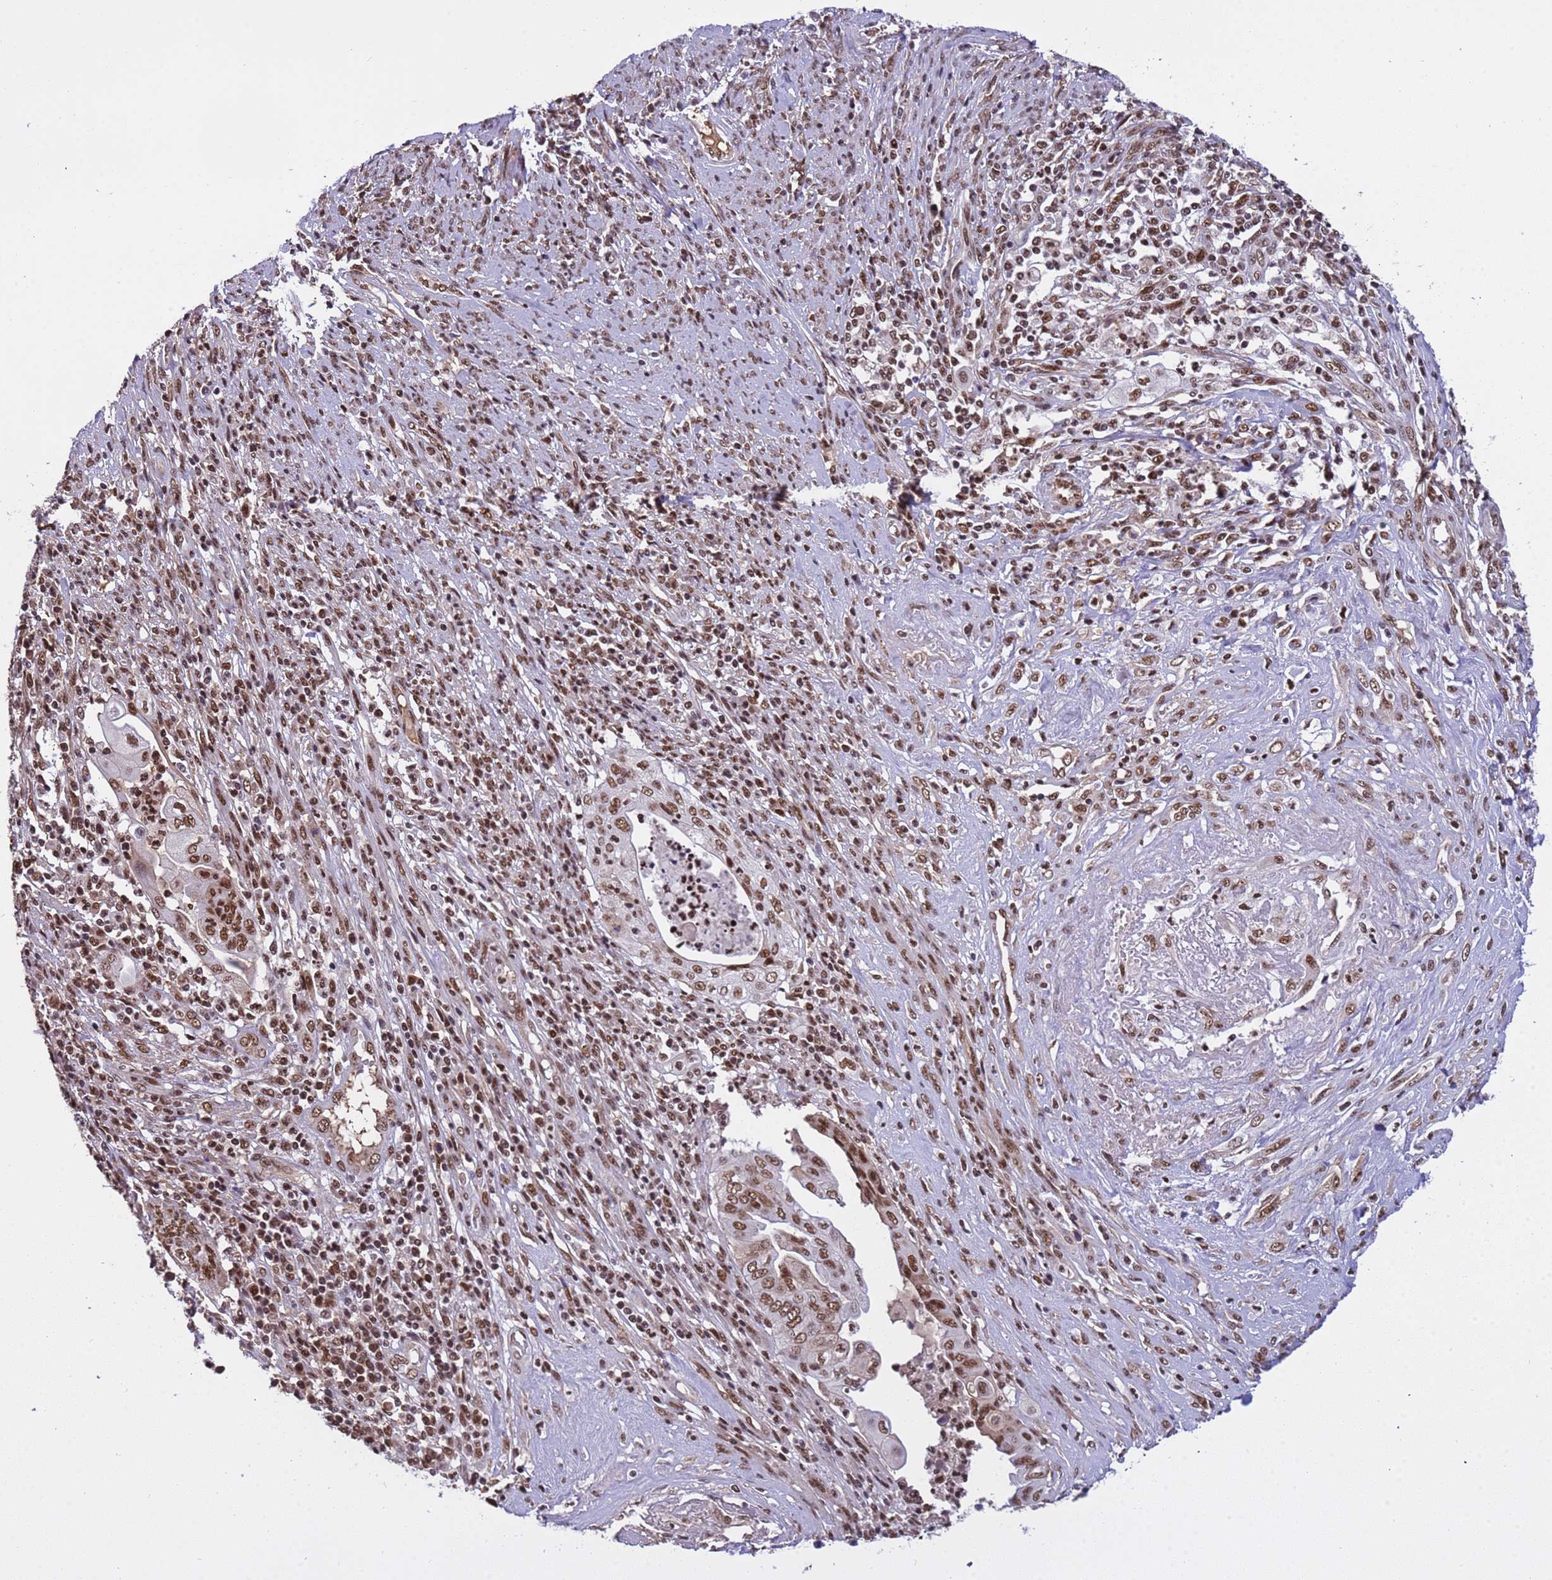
{"staining": {"intensity": "moderate", "quantity": ">75%", "location": "nuclear"}, "tissue": "endometrial cancer", "cell_type": "Tumor cells", "image_type": "cancer", "snomed": [{"axis": "morphology", "description": "Adenocarcinoma, NOS"}, {"axis": "topography", "description": "Uterus"}, {"axis": "topography", "description": "Endometrium"}], "caption": "There is medium levels of moderate nuclear staining in tumor cells of endometrial cancer, as demonstrated by immunohistochemical staining (brown color).", "gene": "SRRT", "patient": {"sex": "female", "age": 70}}